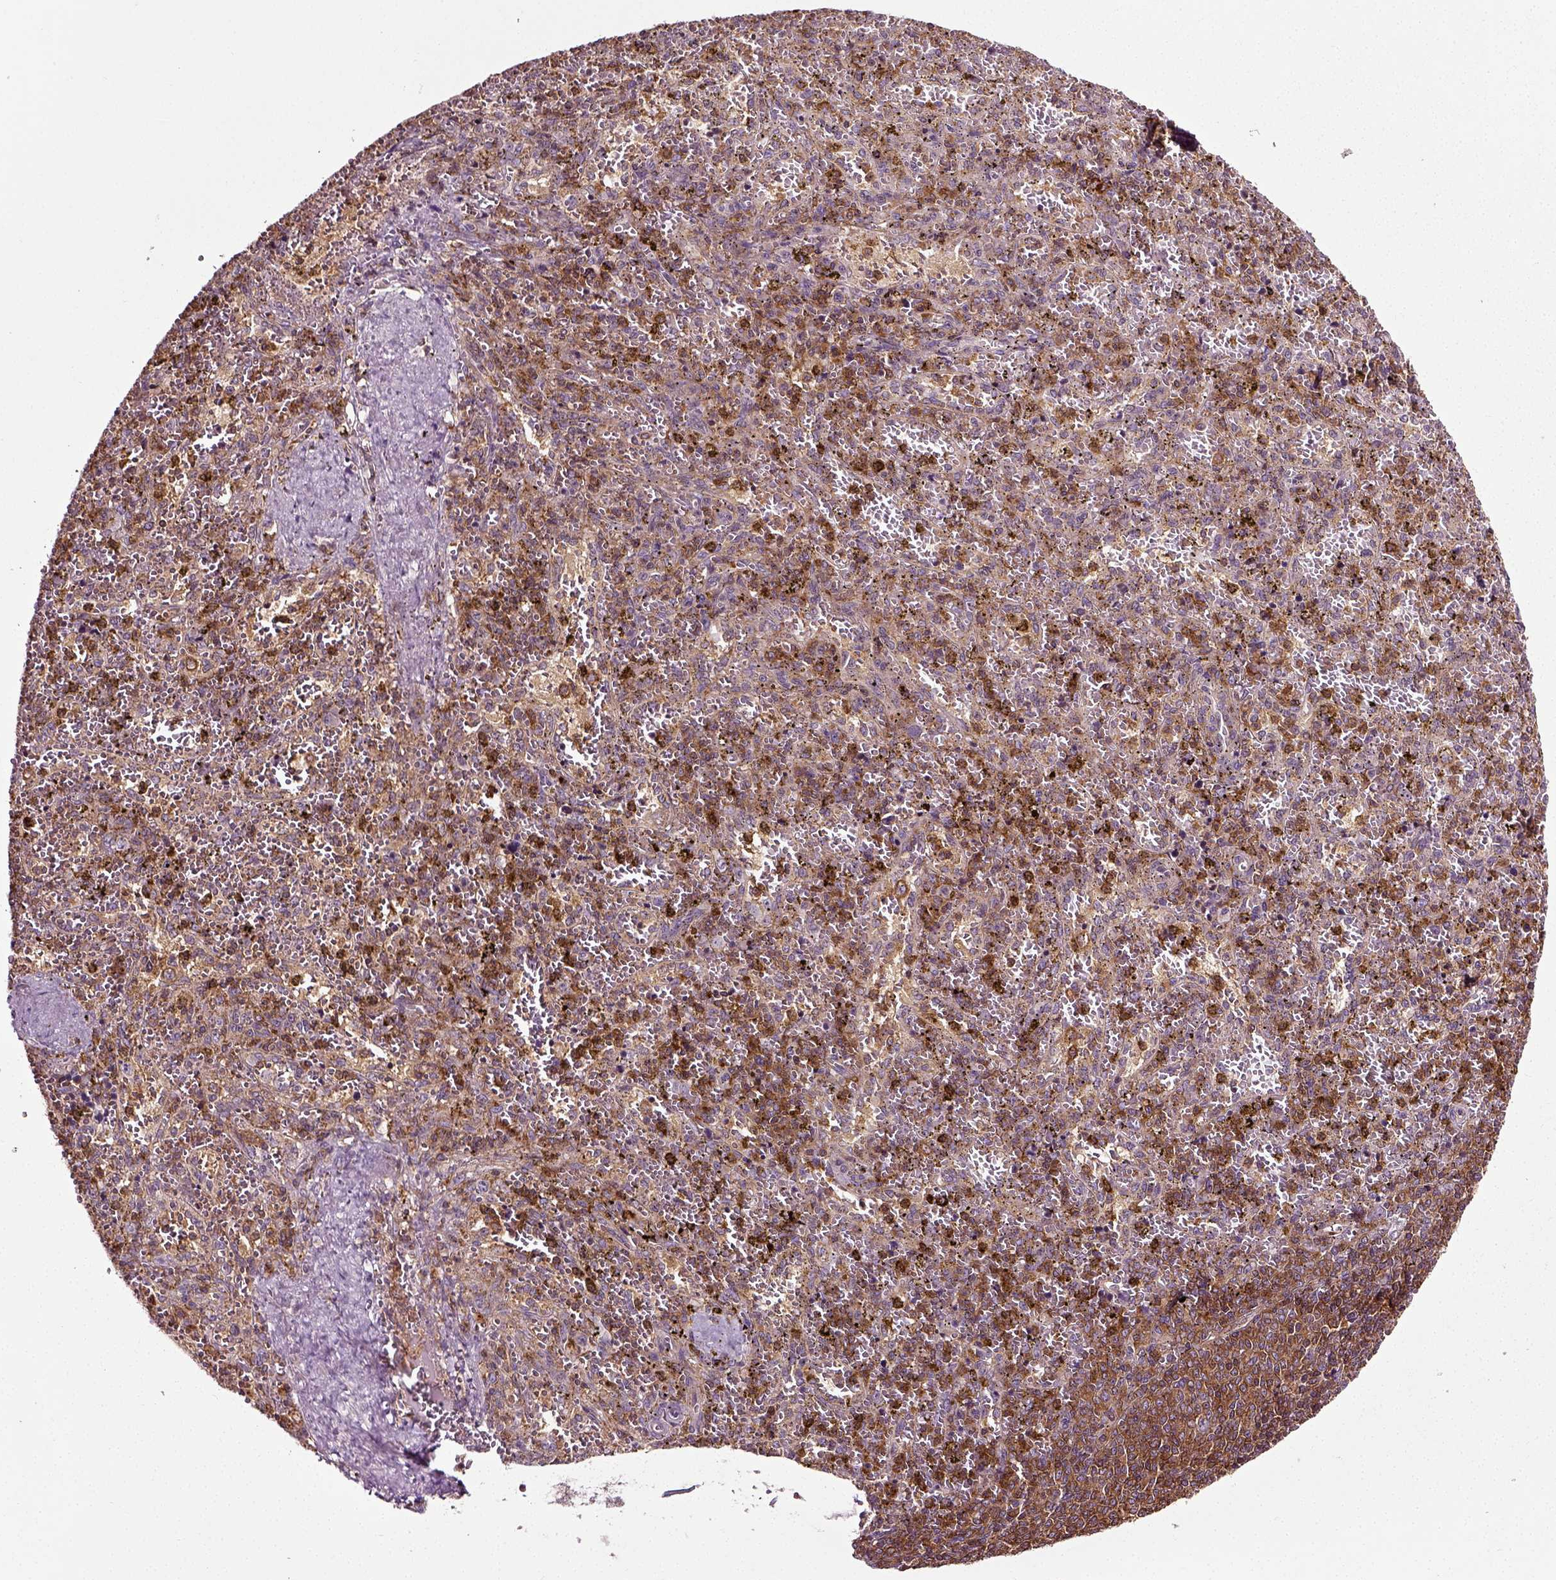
{"staining": {"intensity": "strong", "quantity": "<25%", "location": "cytoplasmic/membranous"}, "tissue": "spleen", "cell_type": "Cells in red pulp", "image_type": "normal", "snomed": [{"axis": "morphology", "description": "Normal tissue, NOS"}, {"axis": "topography", "description": "Spleen"}], "caption": "Immunohistochemistry (IHC) staining of benign spleen, which demonstrates medium levels of strong cytoplasmic/membranous staining in about <25% of cells in red pulp indicating strong cytoplasmic/membranous protein staining. The staining was performed using DAB (3,3'-diaminobenzidine) (brown) for protein detection and nuclei were counterstained in hematoxylin (blue).", "gene": "RHOF", "patient": {"sex": "female", "age": 50}}